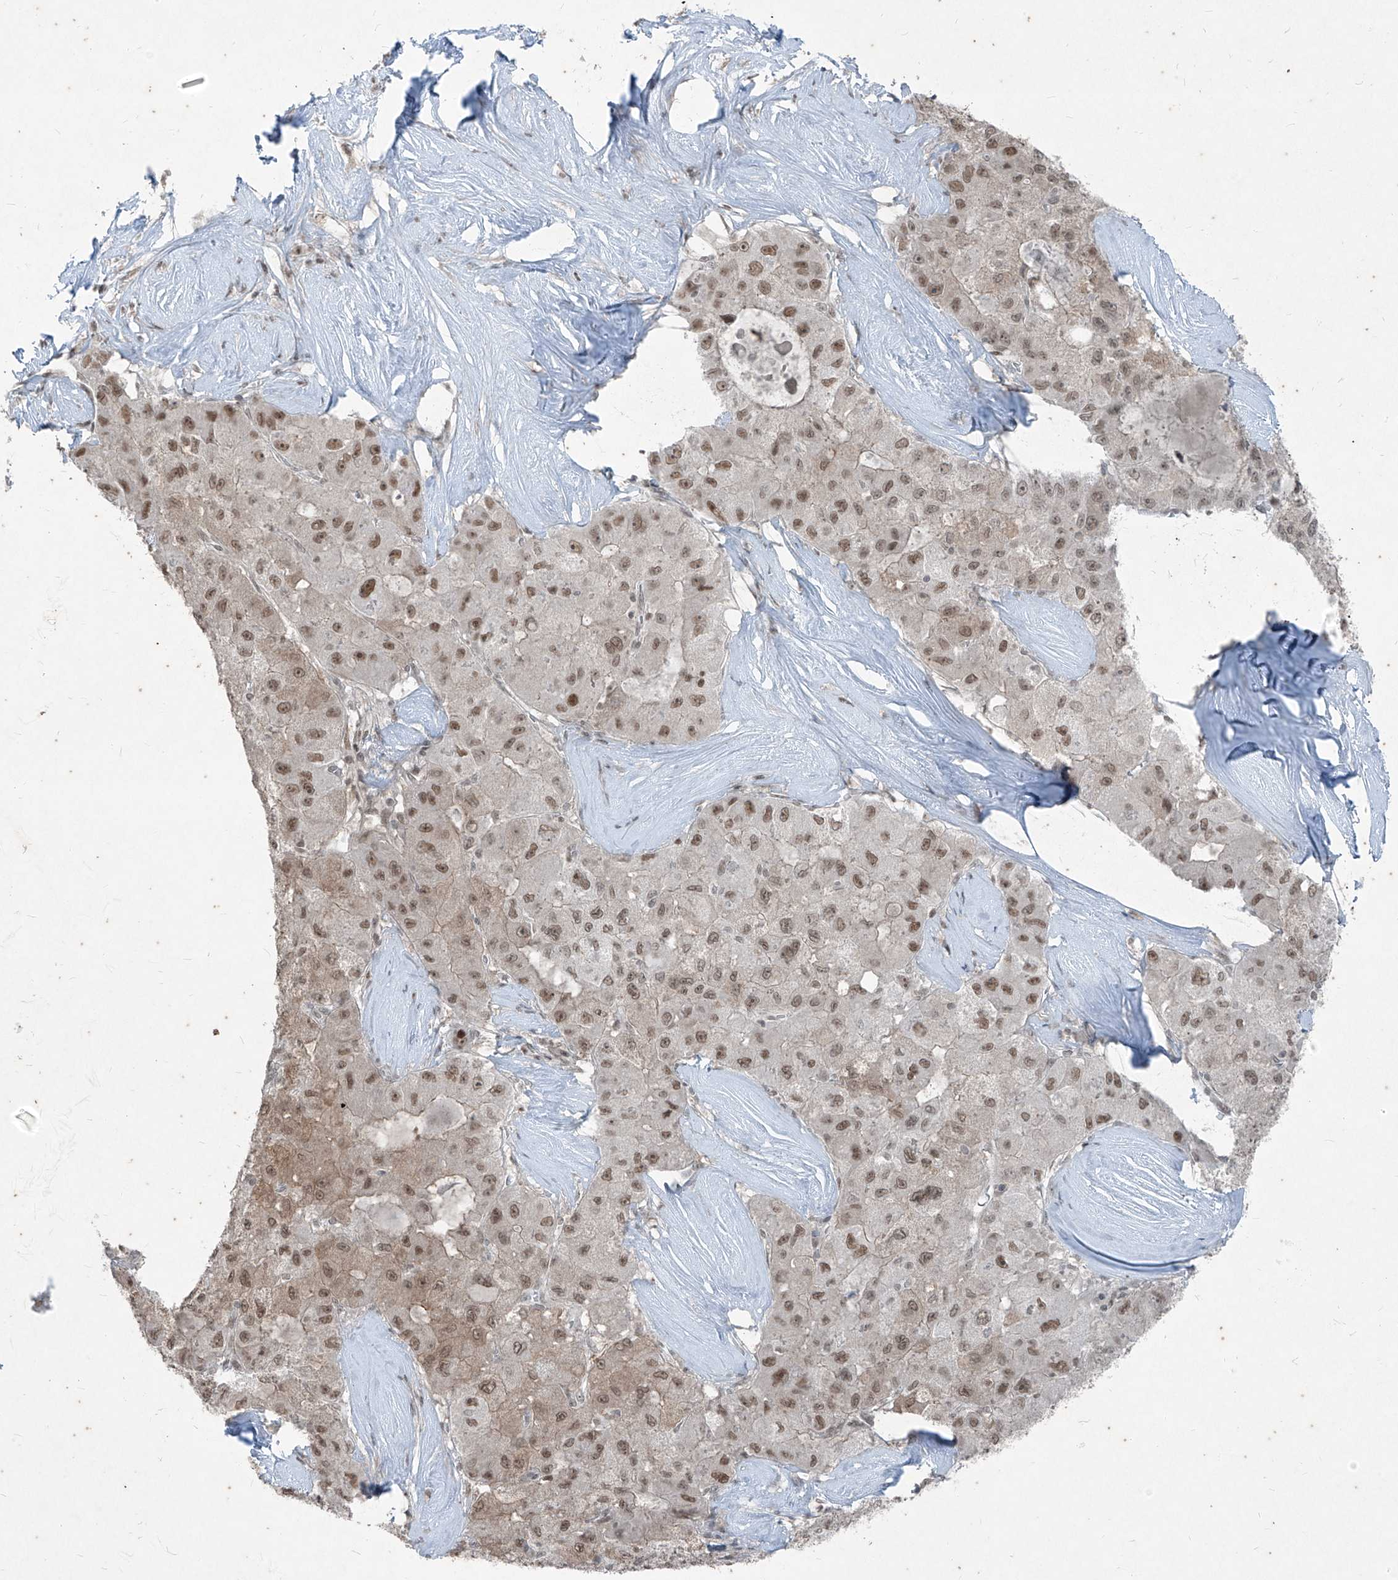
{"staining": {"intensity": "moderate", "quantity": ">75%", "location": "nuclear"}, "tissue": "liver cancer", "cell_type": "Tumor cells", "image_type": "cancer", "snomed": [{"axis": "morphology", "description": "Carcinoma, Hepatocellular, NOS"}, {"axis": "topography", "description": "Liver"}], "caption": "This is an image of immunohistochemistry staining of hepatocellular carcinoma (liver), which shows moderate expression in the nuclear of tumor cells.", "gene": "ZNF354B", "patient": {"sex": "male", "age": 80}}